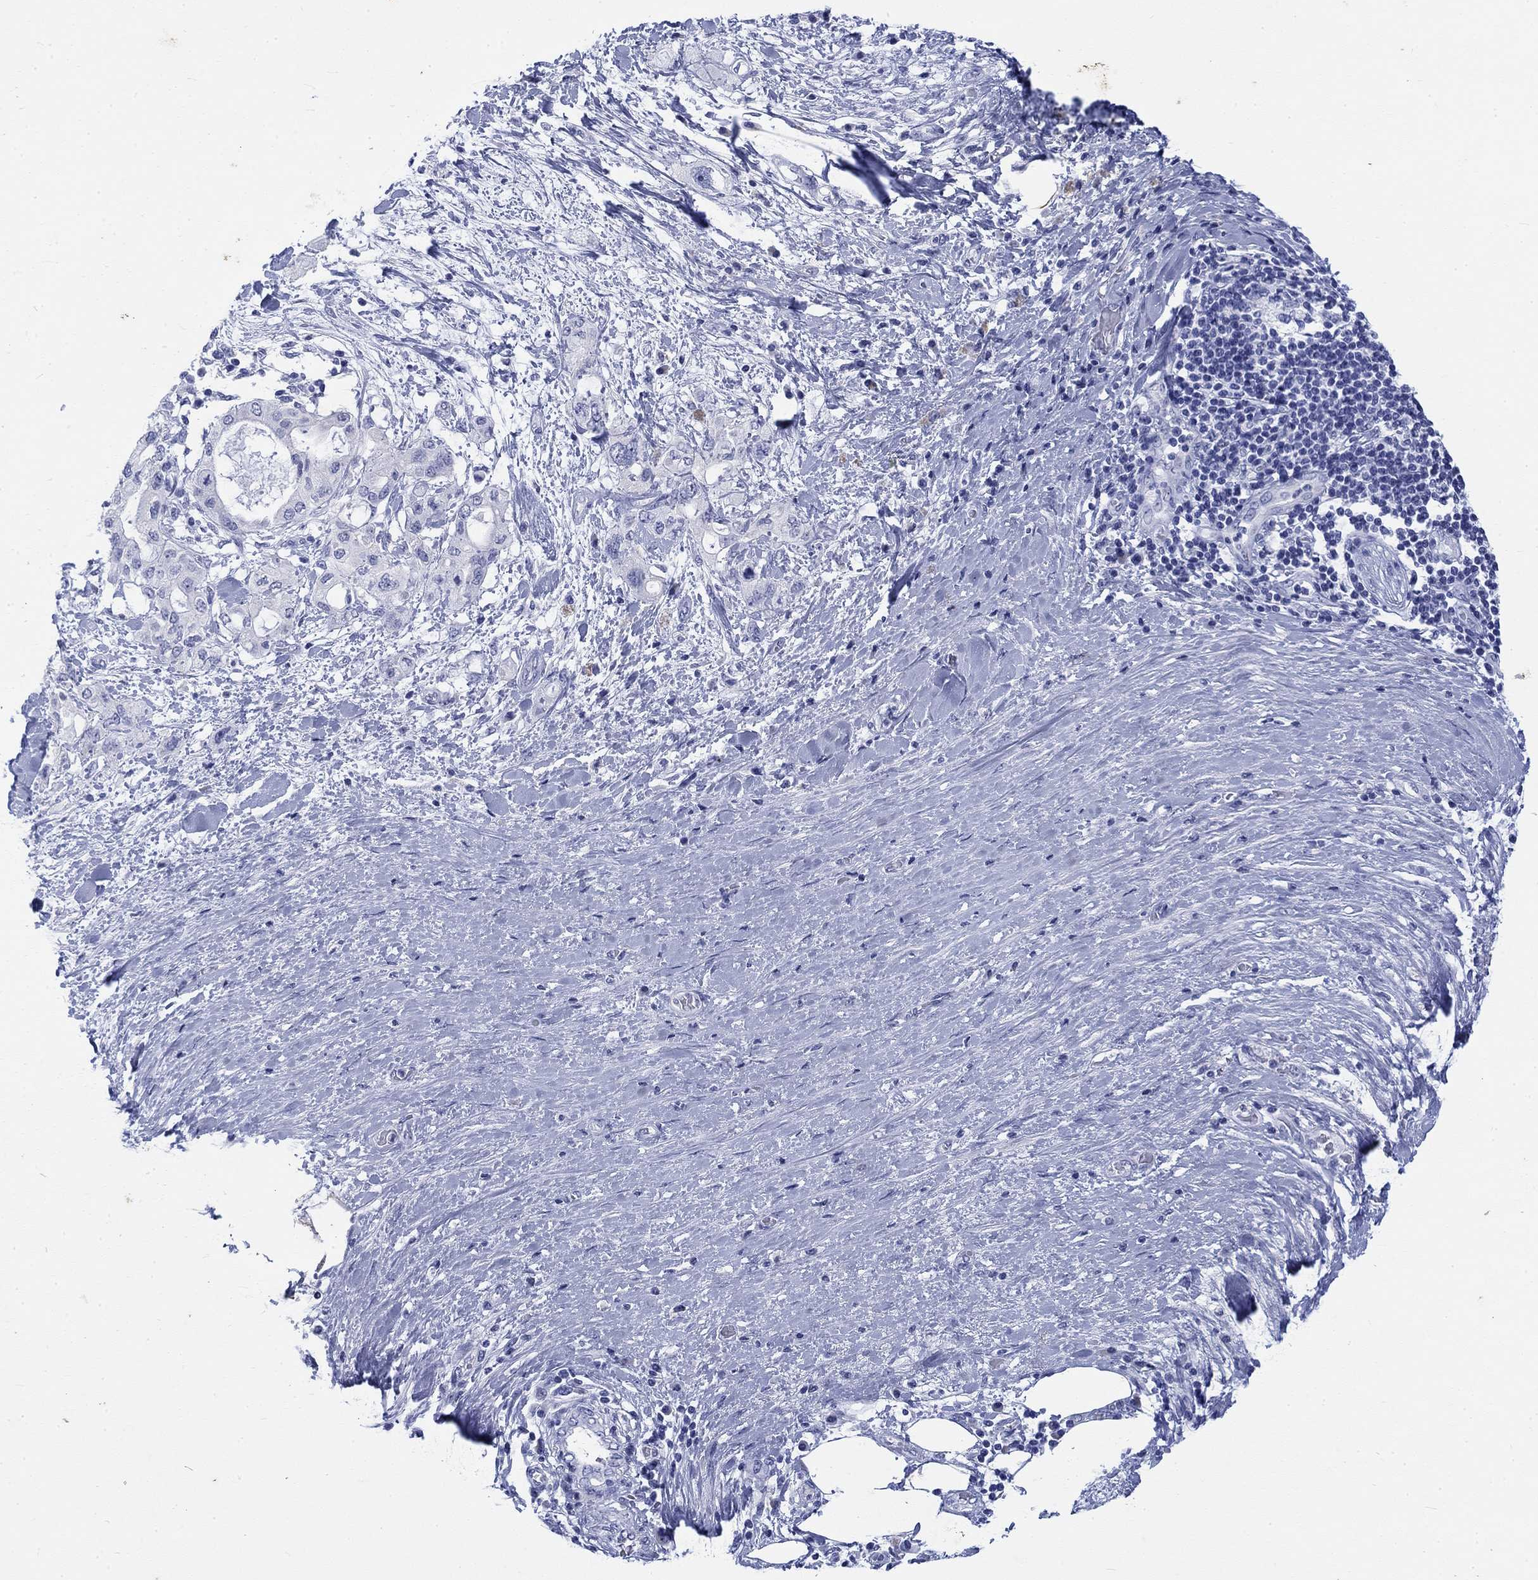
{"staining": {"intensity": "negative", "quantity": "none", "location": "none"}, "tissue": "pancreatic cancer", "cell_type": "Tumor cells", "image_type": "cancer", "snomed": [{"axis": "morphology", "description": "Adenocarcinoma, NOS"}, {"axis": "topography", "description": "Pancreas"}], "caption": "High power microscopy photomicrograph of an immunohistochemistry (IHC) histopathology image of pancreatic cancer (adenocarcinoma), revealing no significant expression in tumor cells. Nuclei are stained in blue.", "gene": "KRT76", "patient": {"sex": "female", "age": 56}}